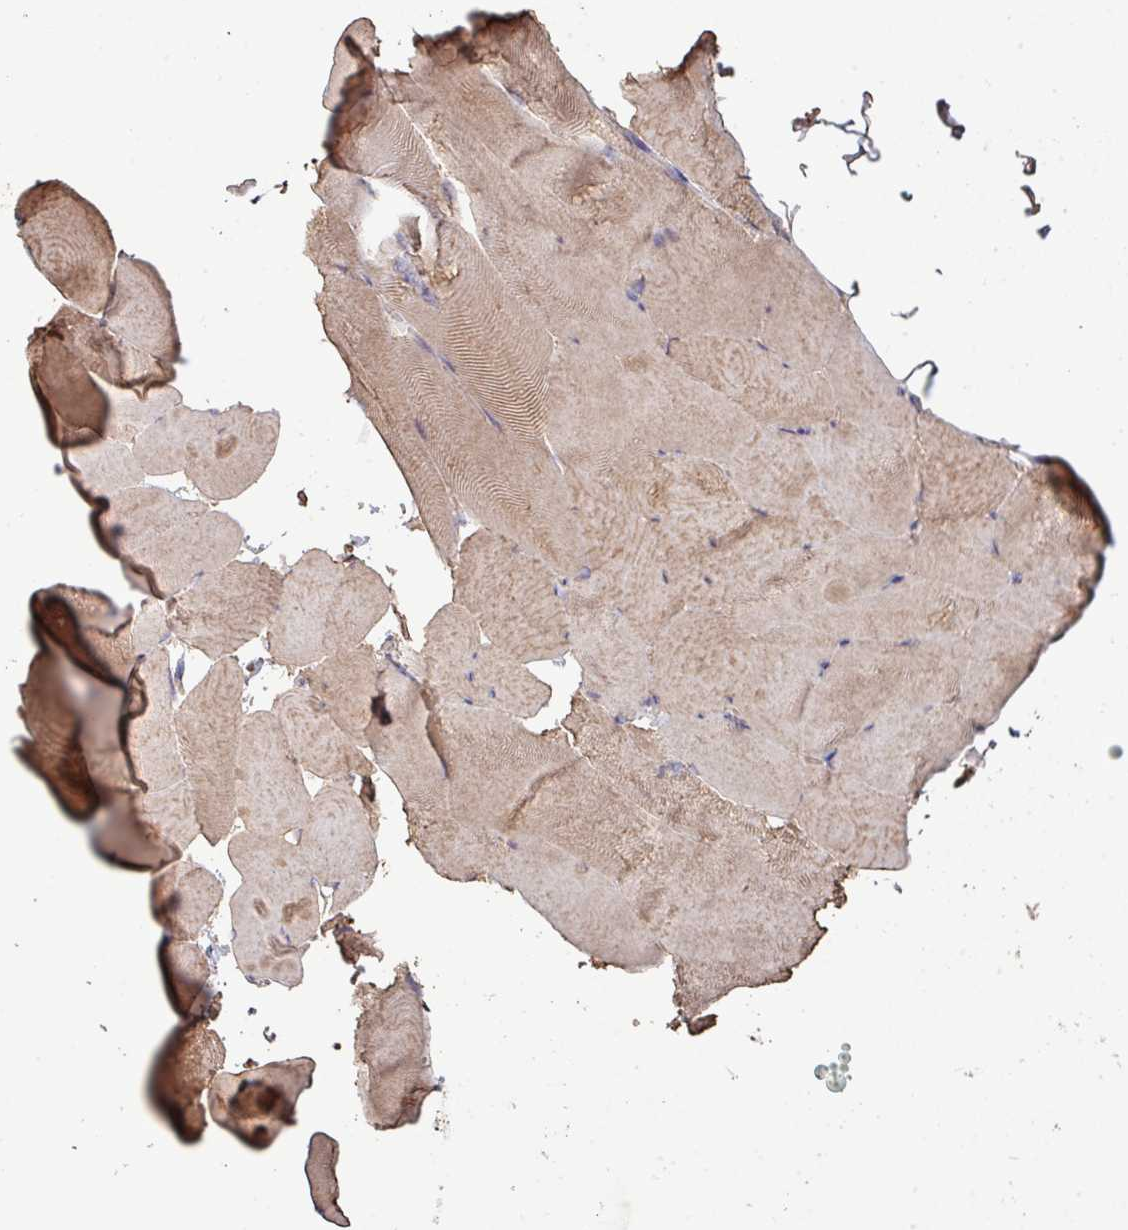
{"staining": {"intensity": "weak", "quantity": "25%-75%", "location": "cytoplasmic/membranous"}, "tissue": "skeletal muscle", "cell_type": "Myocytes", "image_type": "normal", "snomed": [{"axis": "morphology", "description": "Normal tissue, NOS"}, {"axis": "topography", "description": "Skeletal muscle"}], "caption": "Protein staining shows weak cytoplasmic/membranous positivity in approximately 25%-75% of myocytes in unremarkable skeletal muscle. The staining is performed using DAB (3,3'-diaminobenzidine) brown chromogen to label protein expression. The nuclei are counter-stained blue using hematoxylin.", "gene": "CAMK2A", "patient": {"sex": "female", "age": 64}}